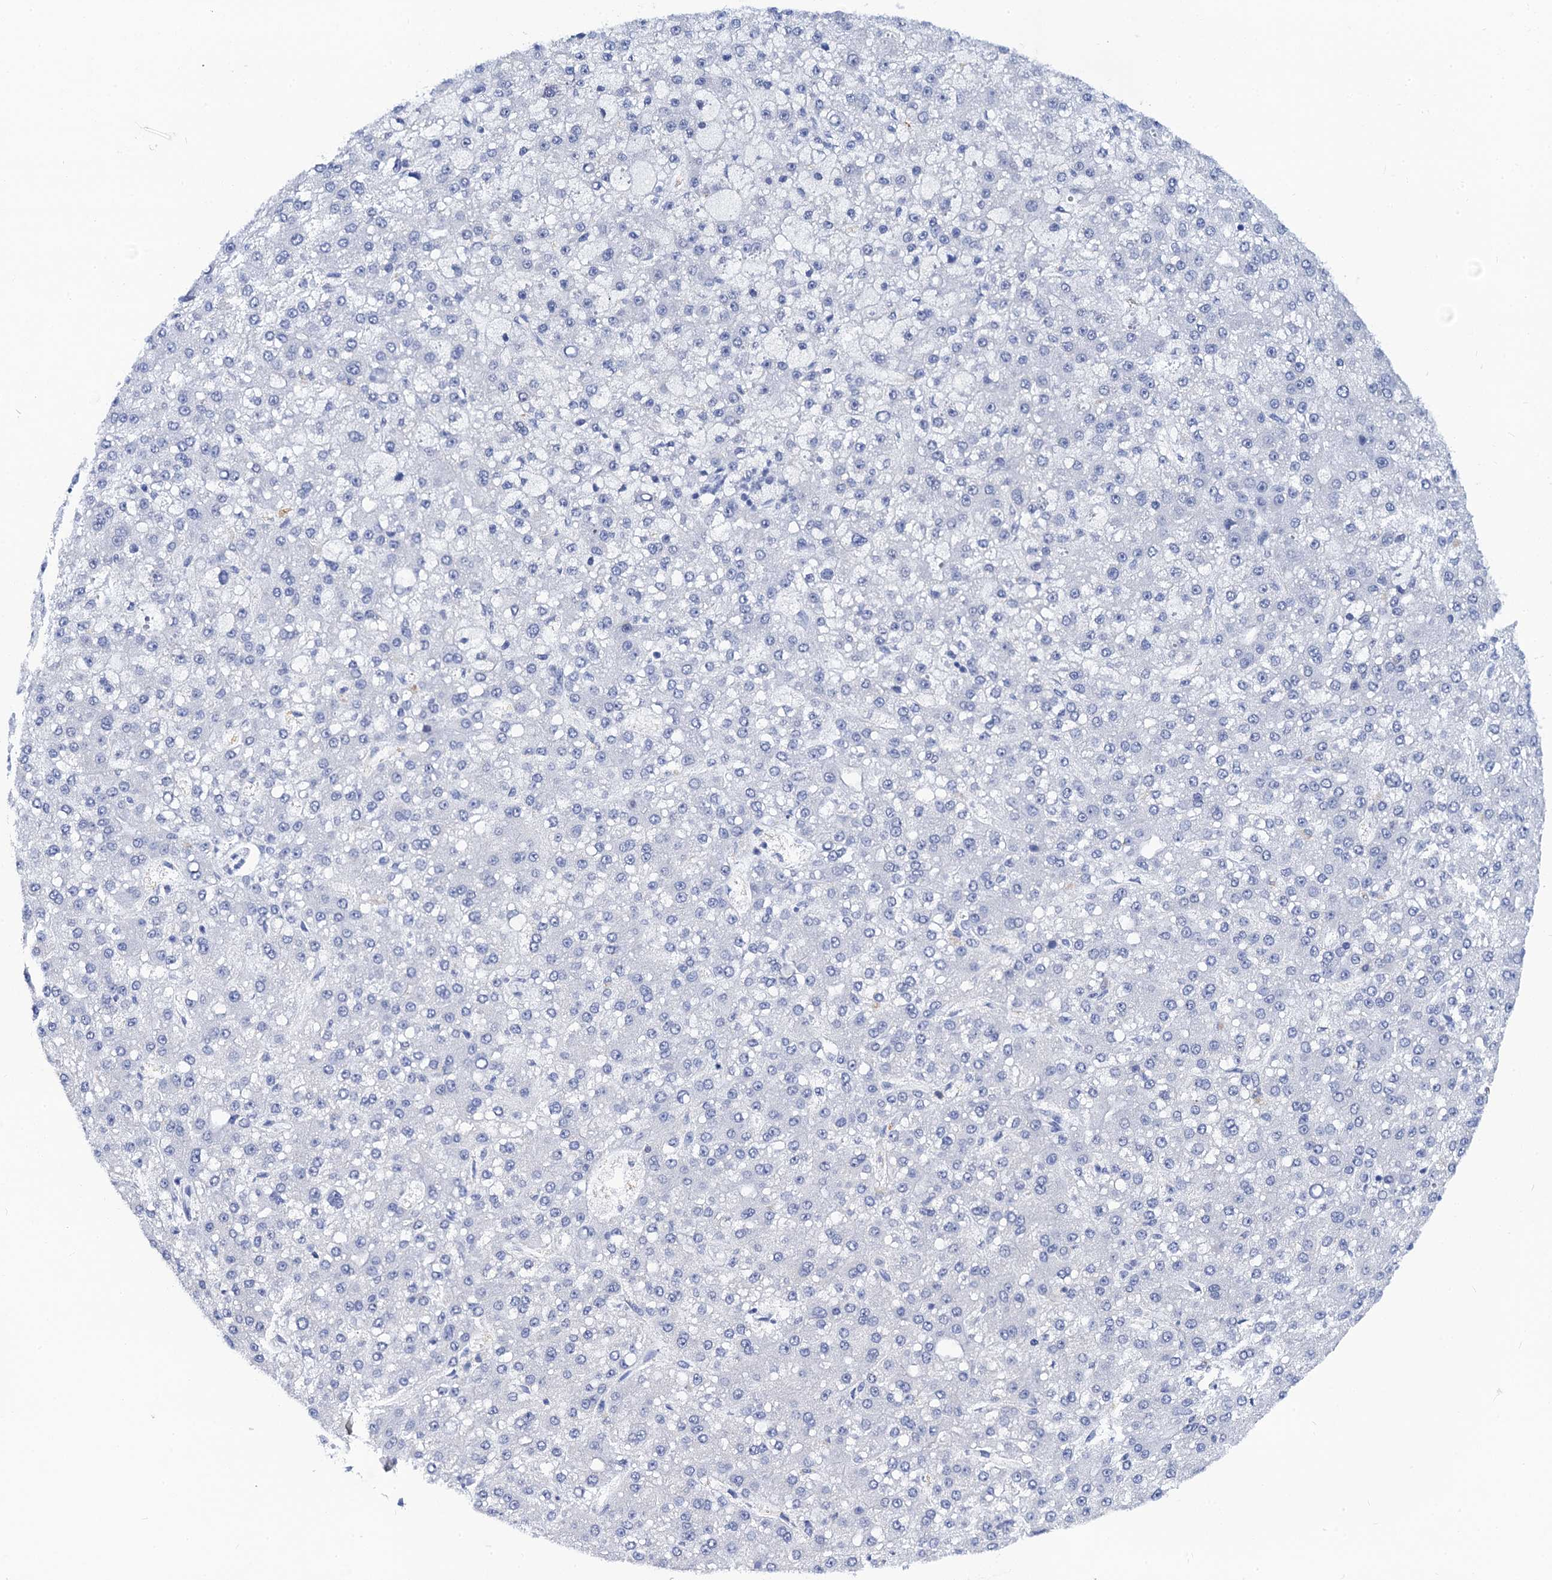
{"staining": {"intensity": "negative", "quantity": "none", "location": "none"}, "tissue": "liver cancer", "cell_type": "Tumor cells", "image_type": "cancer", "snomed": [{"axis": "morphology", "description": "Carcinoma, Hepatocellular, NOS"}, {"axis": "topography", "description": "Liver"}], "caption": "An image of human liver hepatocellular carcinoma is negative for staining in tumor cells.", "gene": "LYPD3", "patient": {"sex": "male", "age": 67}}